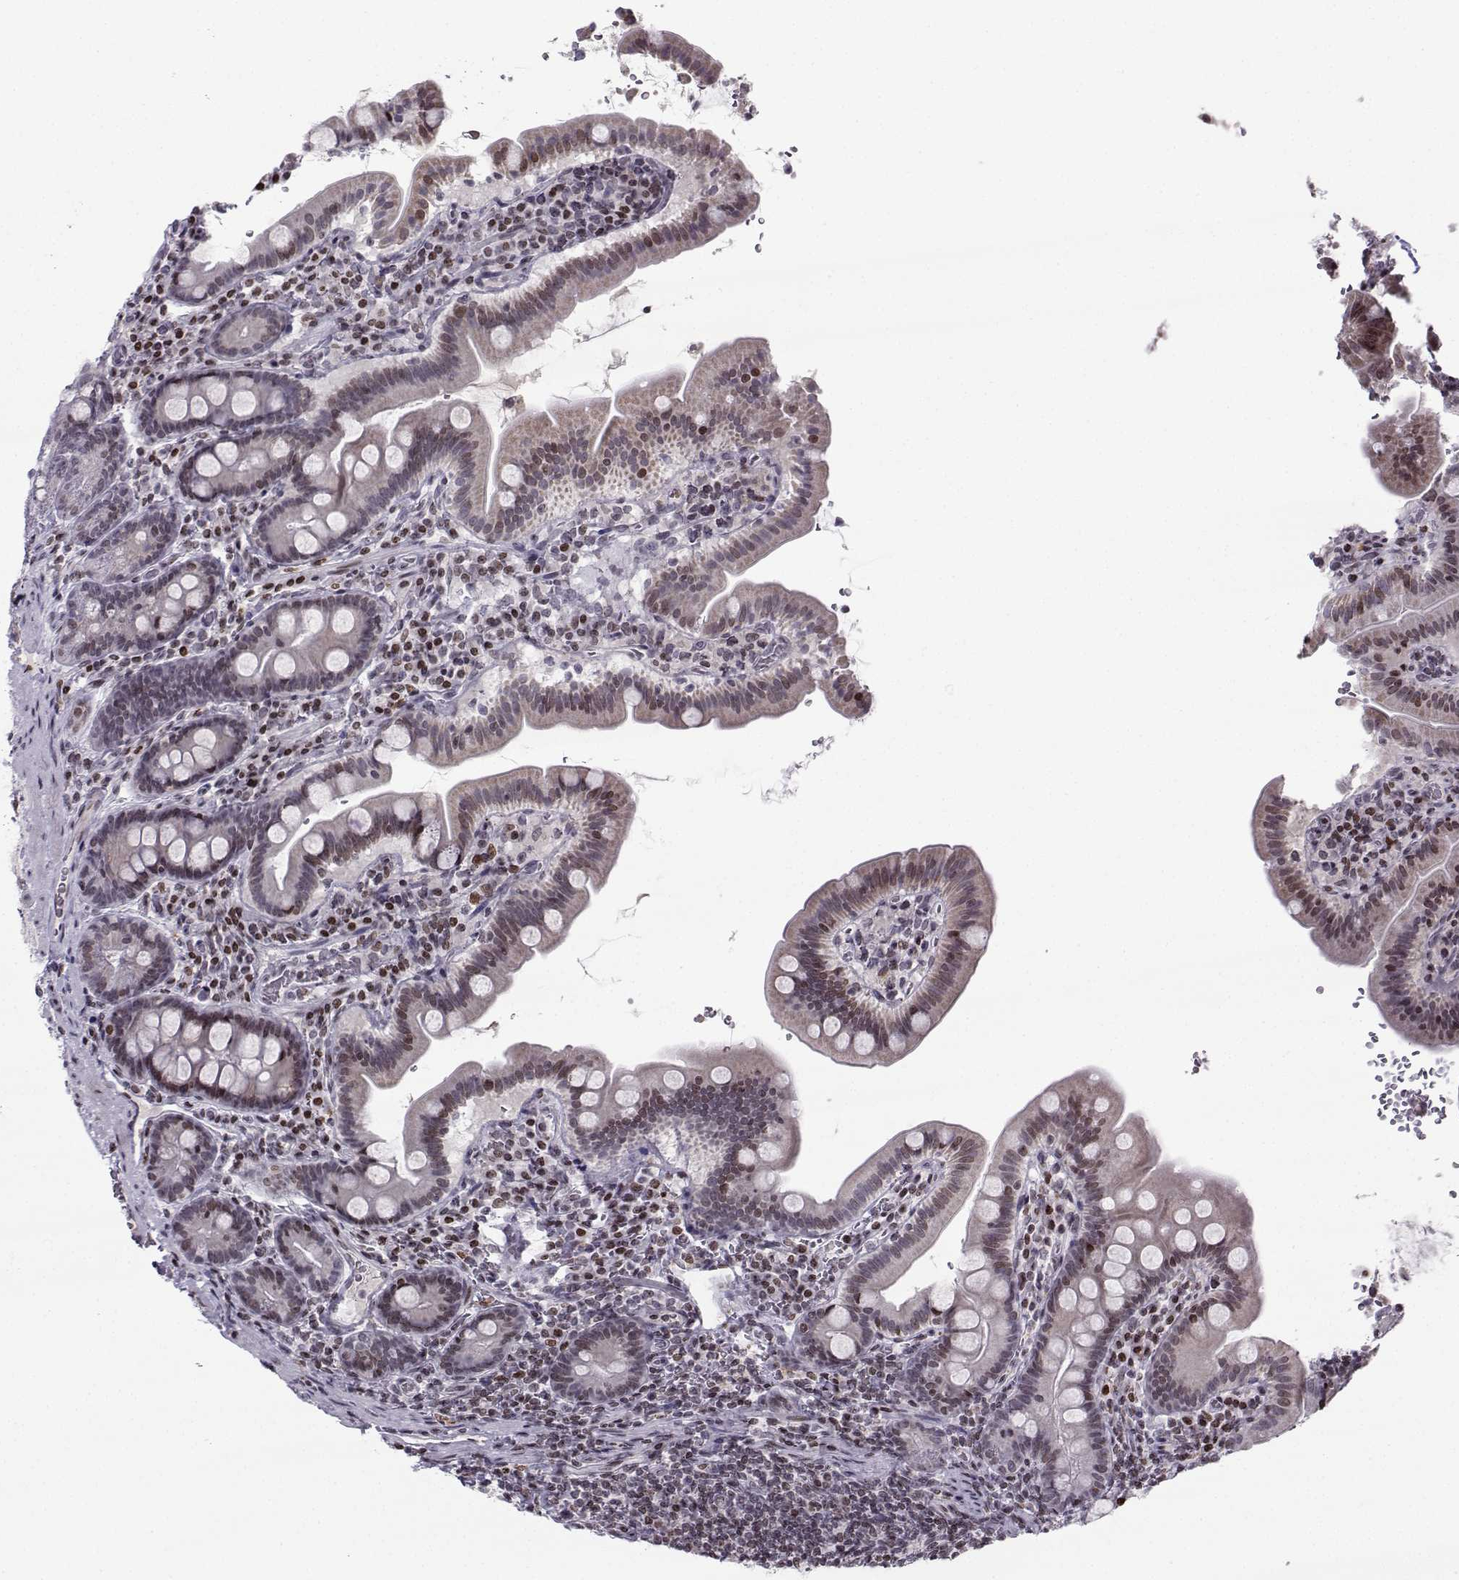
{"staining": {"intensity": "moderate", "quantity": "25%-75%", "location": "cytoplasmic/membranous,nuclear"}, "tissue": "small intestine", "cell_type": "Glandular cells", "image_type": "normal", "snomed": [{"axis": "morphology", "description": "Normal tissue, NOS"}, {"axis": "topography", "description": "Small intestine"}], "caption": "This histopathology image shows immunohistochemistry (IHC) staining of normal small intestine, with medium moderate cytoplasmic/membranous,nuclear expression in approximately 25%-75% of glandular cells.", "gene": "ZNF19", "patient": {"sex": "male", "age": 26}}